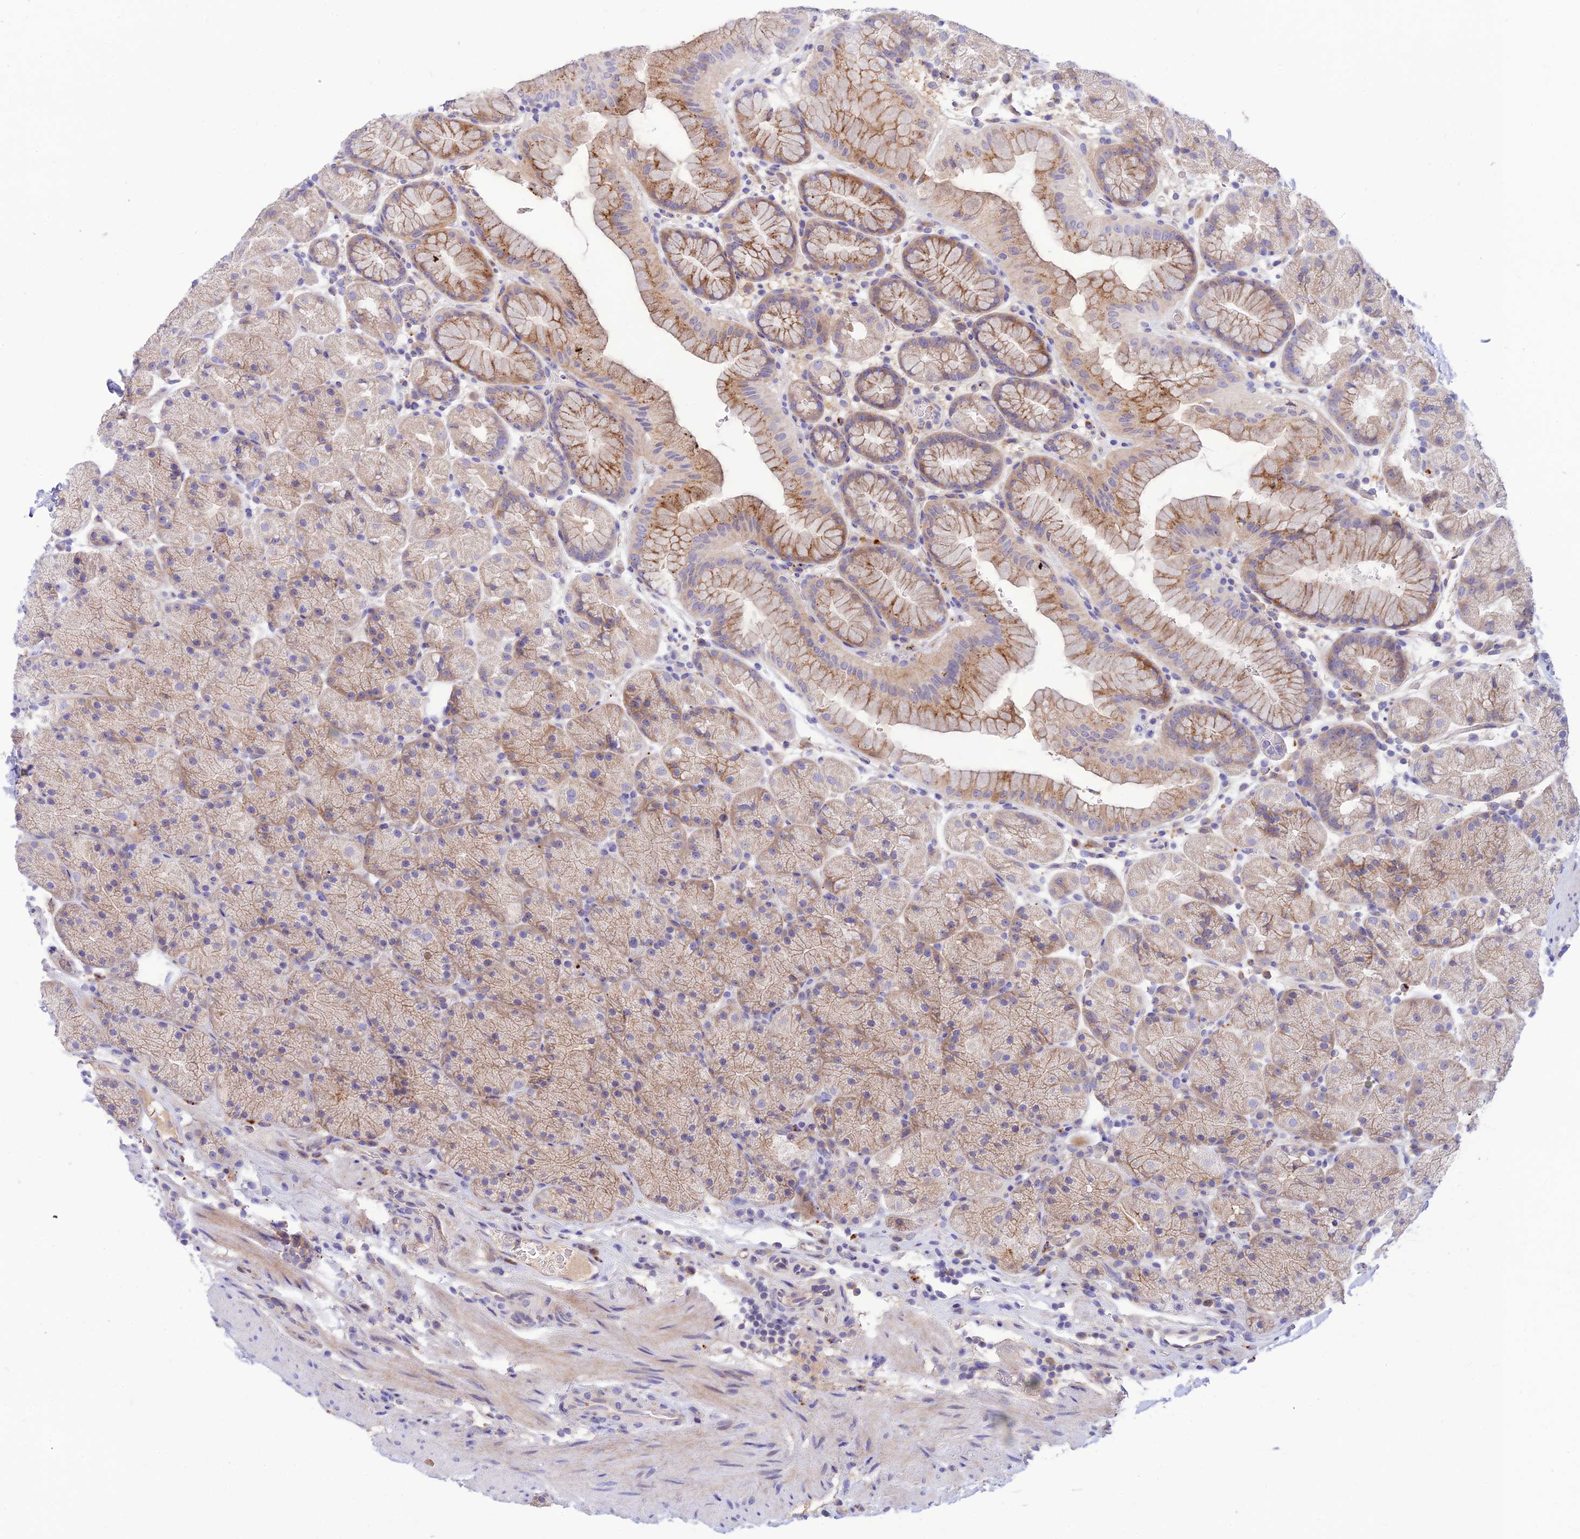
{"staining": {"intensity": "moderate", "quantity": "25%-75%", "location": "cytoplasmic/membranous"}, "tissue": "stomach", "cell_type": "Glandular cells", "image_type": "normal", "snomed": [{"axis": "morphology", "description": "Normal tissue, NOS"}, {"axis": "topography", "description": "Stomach, upper"}, {"axis": "topography", "description": "Stomach, lower"}], "caption": "Moderate cytoplasmic/membranous staining for a protein is appreciated in about 25%-75% of glandular cells of unremarkable stomach using immunohistochemistry.", "gene": "CCDC157", "patient": {"sex": "male", "age": 67}}